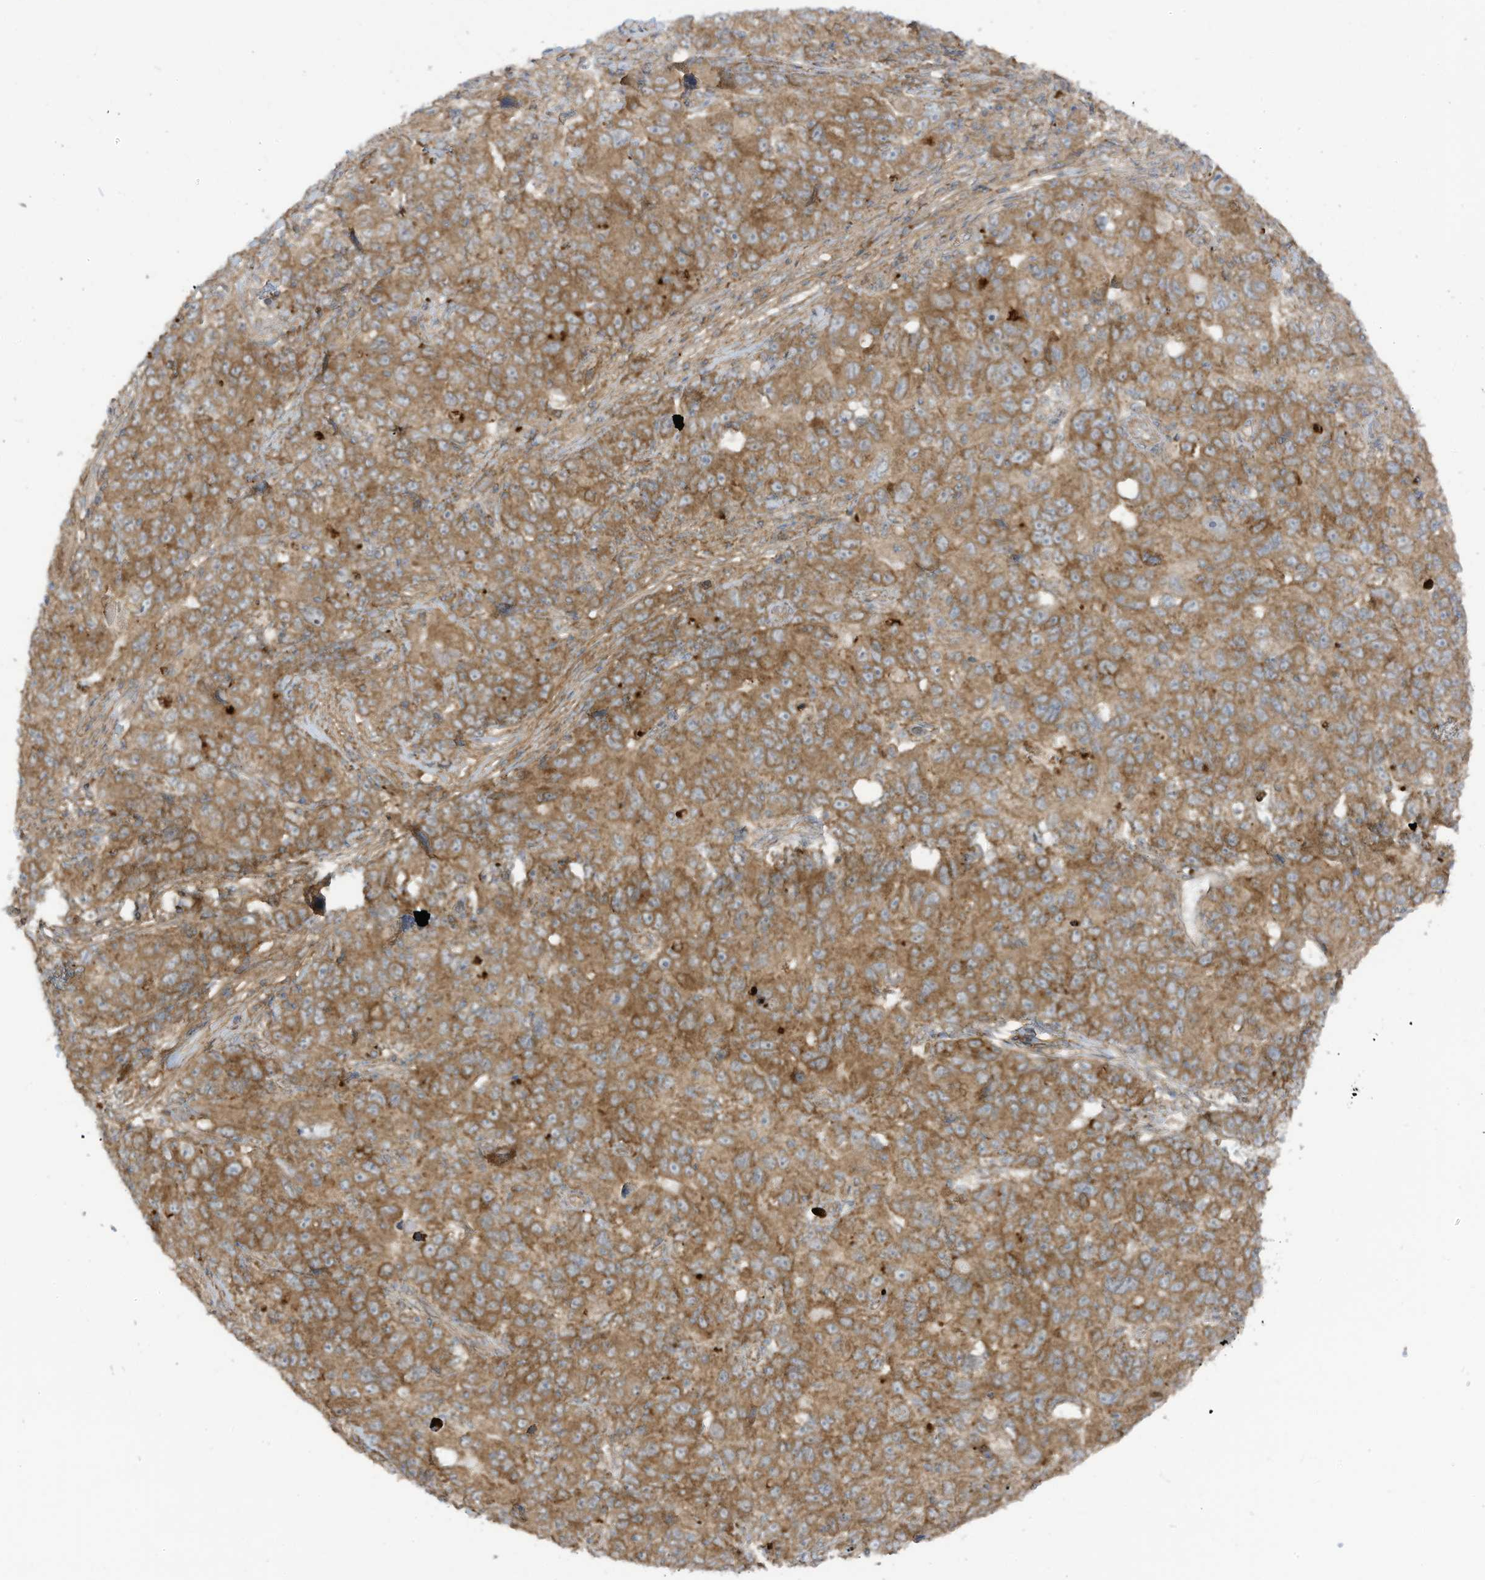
{"staining": {"intensity": "moderate", "quantity": ">75%", "location": "cytoplasmic/membranous"}, "tissue": "ovarian cancer", "cell_type": "Tumor cells", "image_type": "cancer", "snomed": [{"axis": "morphology", "description": "Carcinoma, endometroid"}, {"axis": "topography", "description": "Ovary"}], "caption": "Approximately >75% of tumor cells in ovarian cancer (endometroid carcinoma) reveal moderate cytoplasmic/membranous protein expression as visualized by brown immunohistochemical staining.", "gene": "REPS1", "patient": {"sex": "female", "age": 42}}